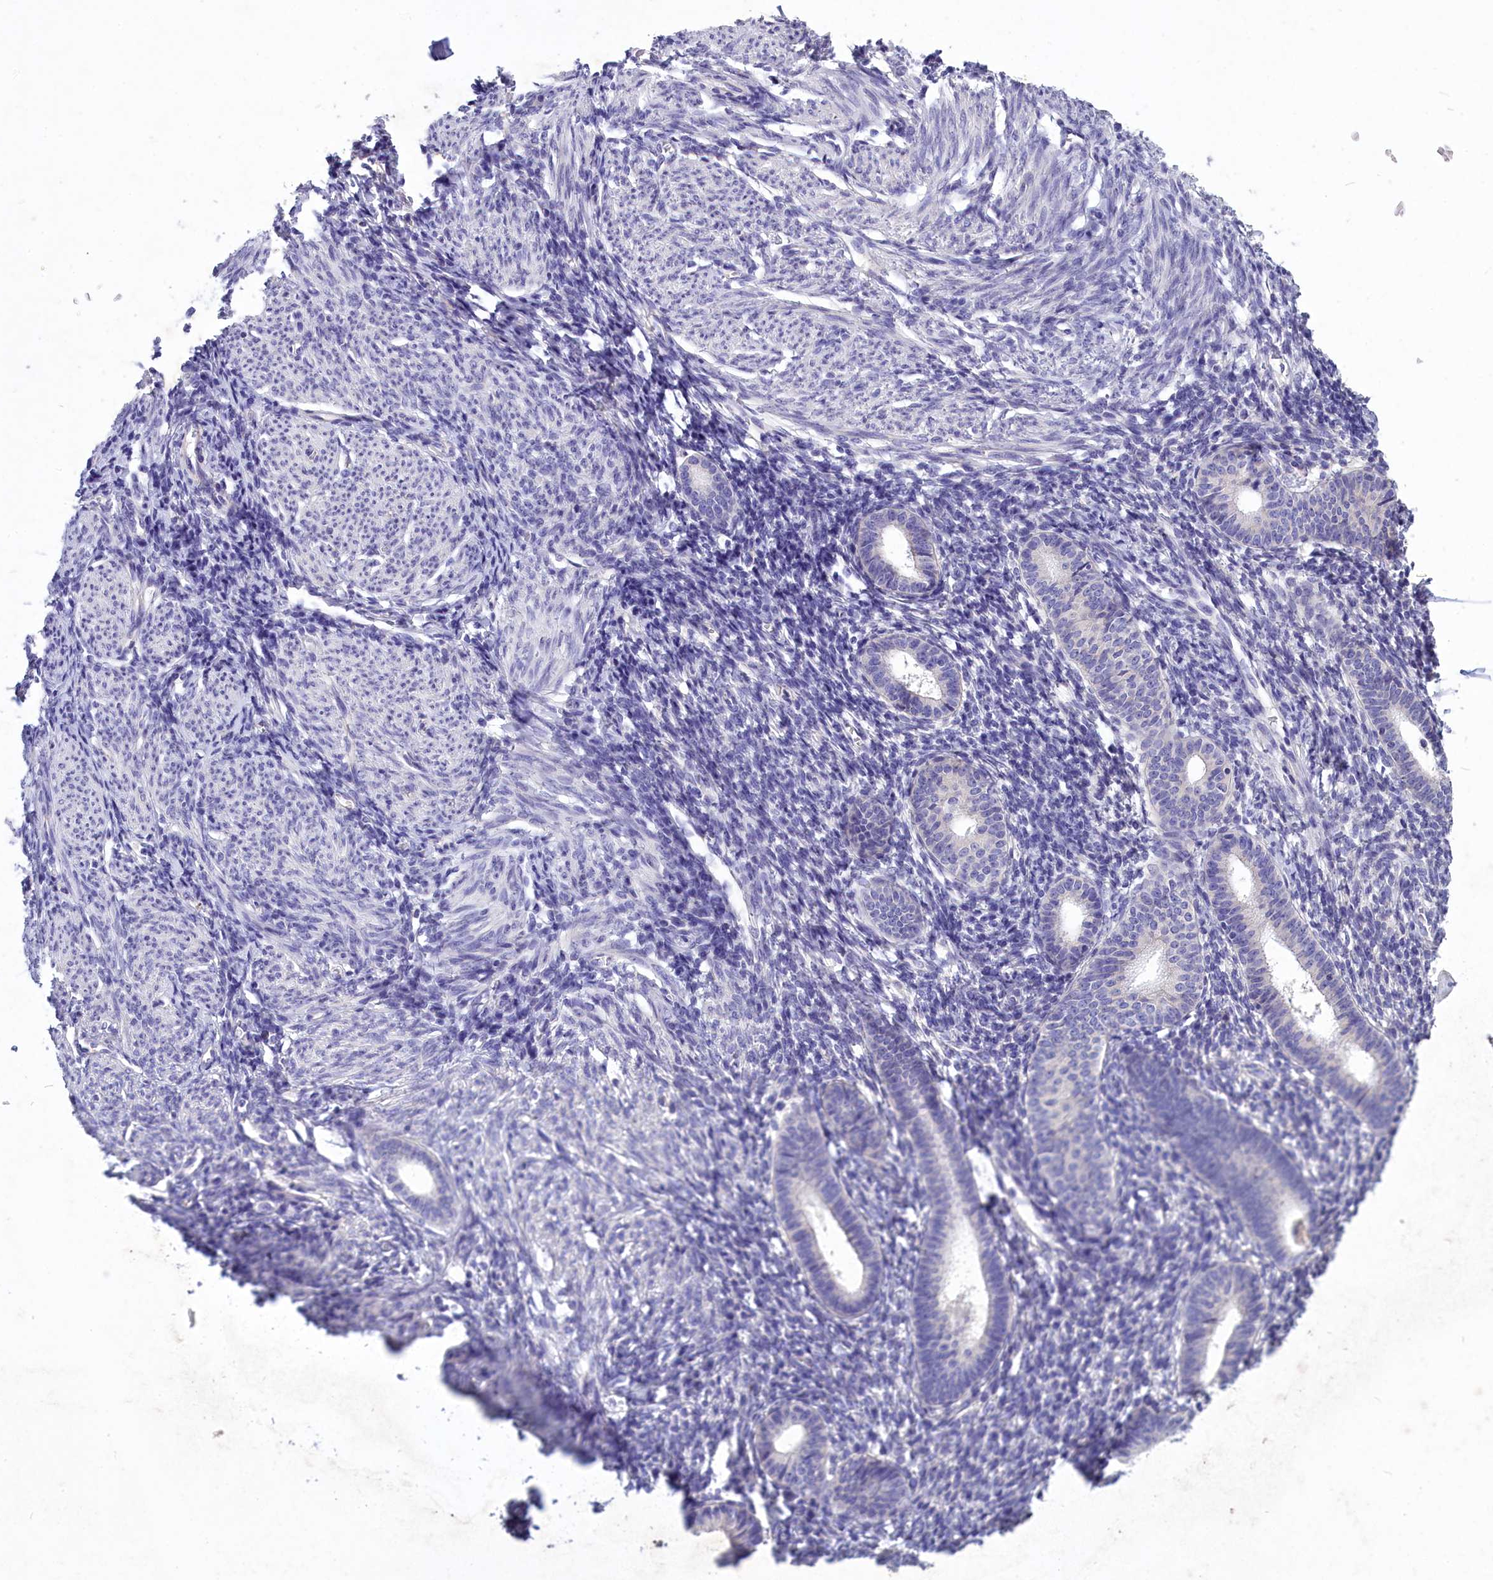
{"staining": {"intensity": "negative", "quantity": "none", "location": "none"}, "tissue": "endometrium", "cell_type": "Cells in endometrial stroma", "image_type": "normal", "snomed": [{"axis": "morphology", "description": "Normal tissue, NOS"}, {"axis": "morphology", "description": "Adenocarcinoma, NOS"}, {"axis": "topography", "description": "Endometrium"}], "caption": "An image of endometrium stained for a protein reveals no brown staining in cells in endometrial stroma. Nuclei are stained in blue.", "gene": "DEFB119", "patient": {"sex": "female", "age": 57}}